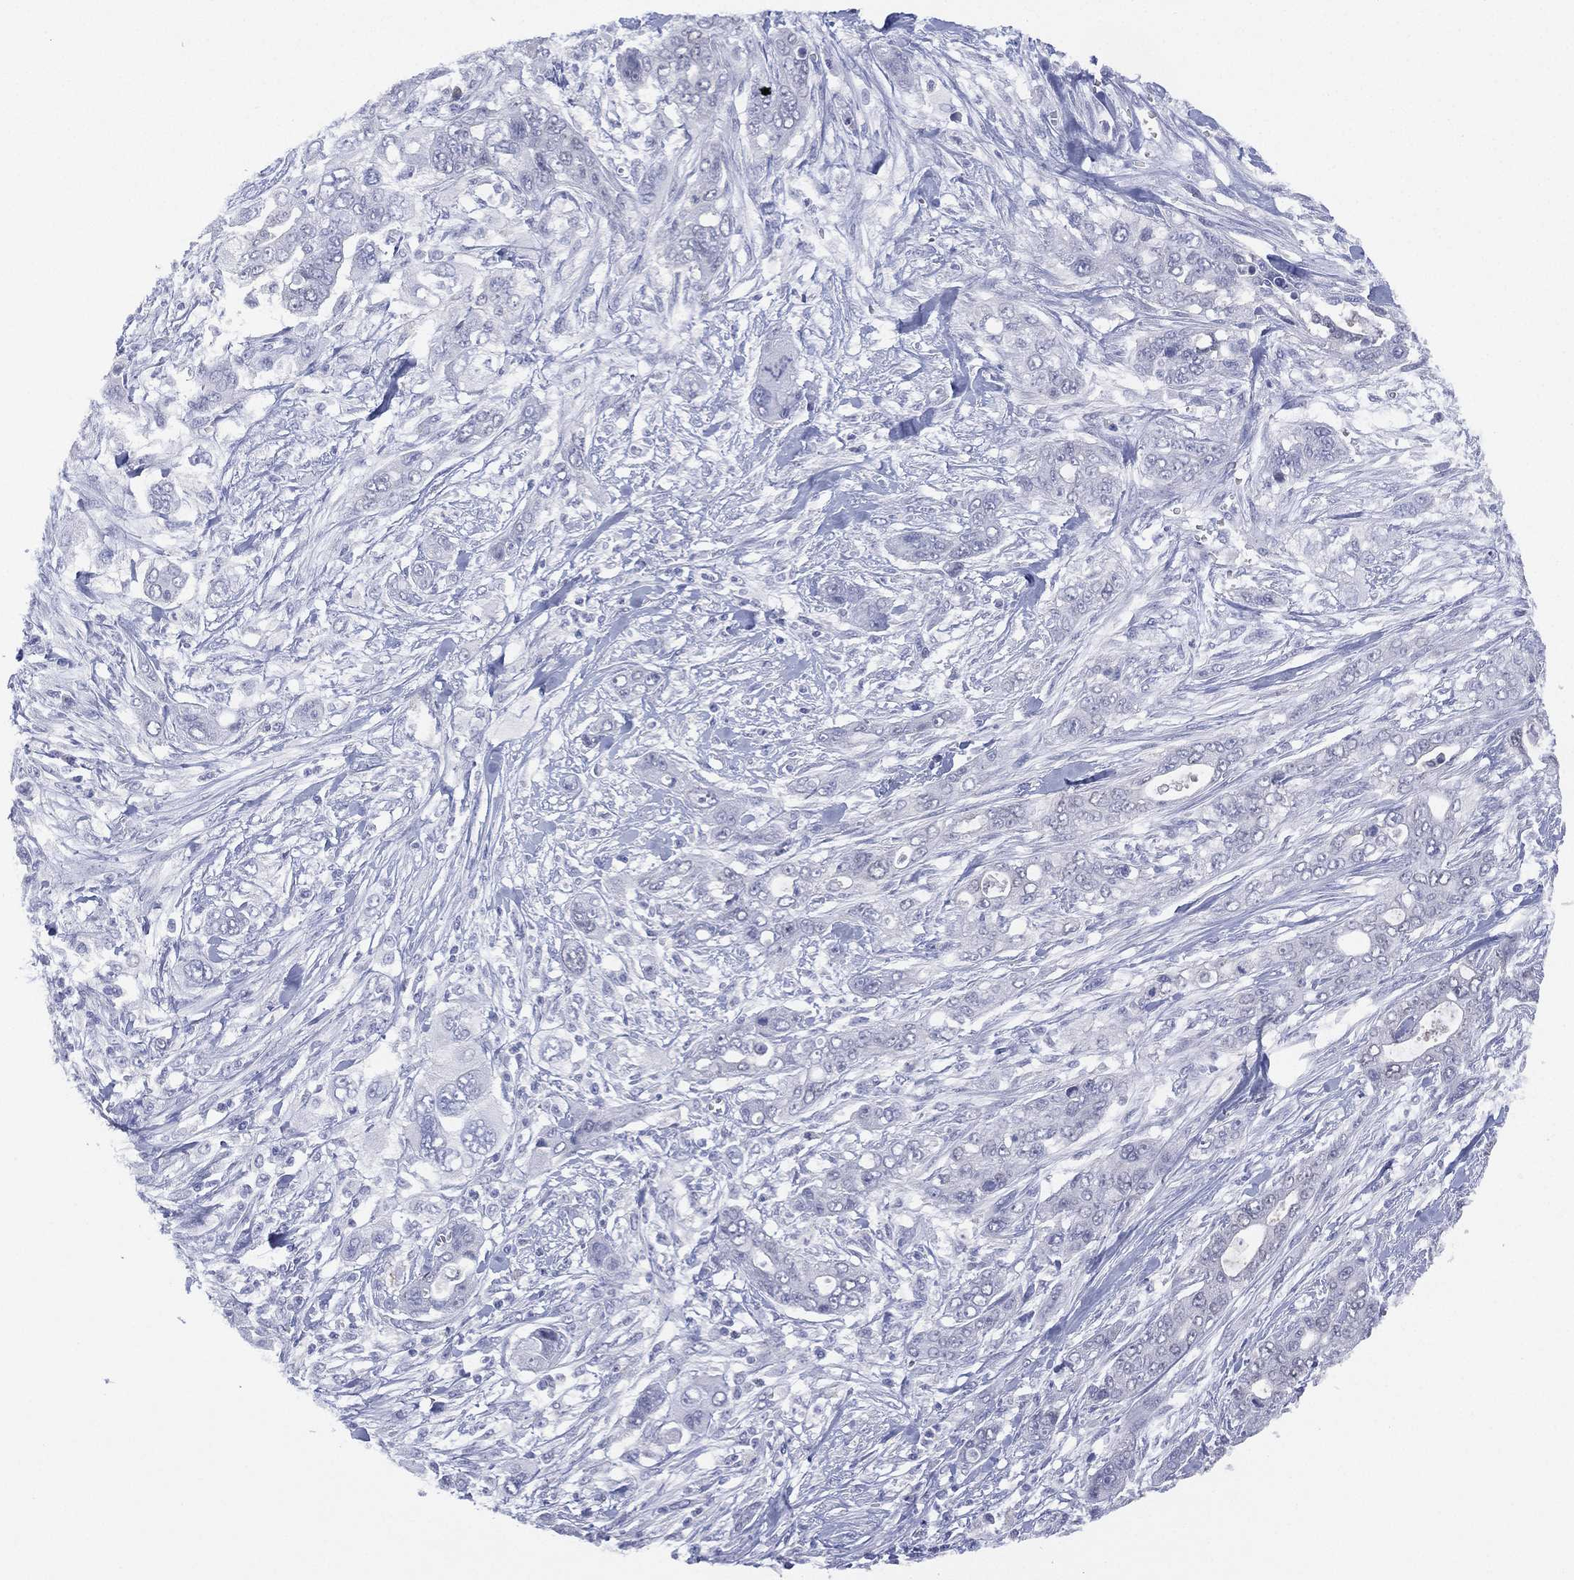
{"staining": {"intensity": "negative", "quantity": "none", "location": "none"}, "tissue": "pancreatic cancer", "cell_type": "Tumor cells", "image_type": "cancer", "snomed": [{"axis": "morphology", "description": "Adenocarcinoma, NOS"}, {"axis": "topography", "description": "Pancreas"}], "caption": "A high-resolution image shows immunohistochemistry (IHC) staining of adenocarcinoma (pancreatic), which reveals no significant staining in tumor cells.", "gene": "DDAH1", "patient": {"sex": "male", "age": 47}}